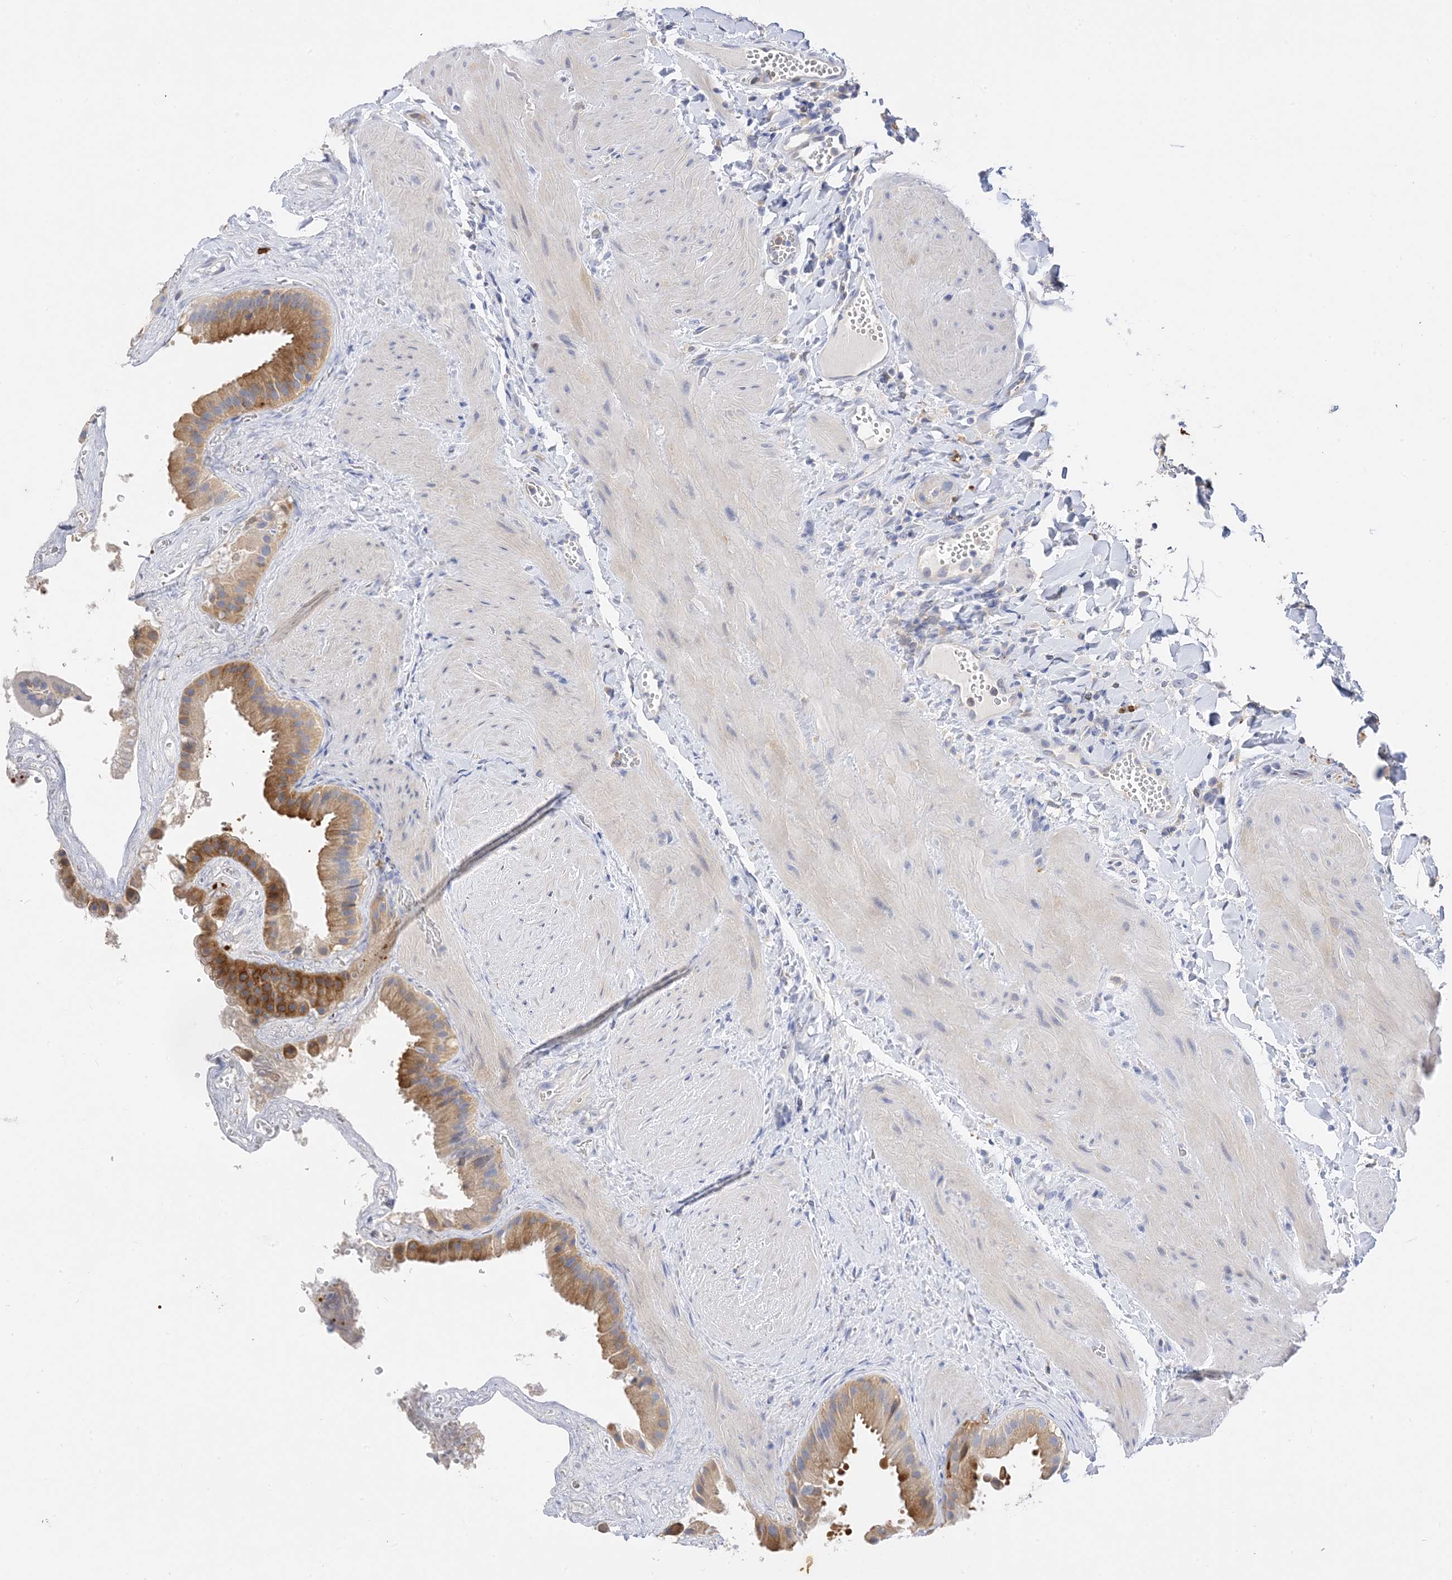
{"staining": {"intensity": "moderate", "quantity": "25%-75%", "location": "cytoplasmic/membranous"}, "tissue": "gallbladder", "cell_type": "Glandular cells", "image_type": "normal", "snomed": [{"axis": "morphology", "description": "Normal tissue, NOS"}, {"axis": "topography", "description": "Gallbladder"}], "caption": "This histopathology image demonstrates immunohistochemistry staining of normal human gallbladder, with medium moderate cytoplasmic/membranous positivity in approximately 25%-75% of glandular cells.", "gene": "ARV1", "patient": {"sex": "male", "age": 55}}